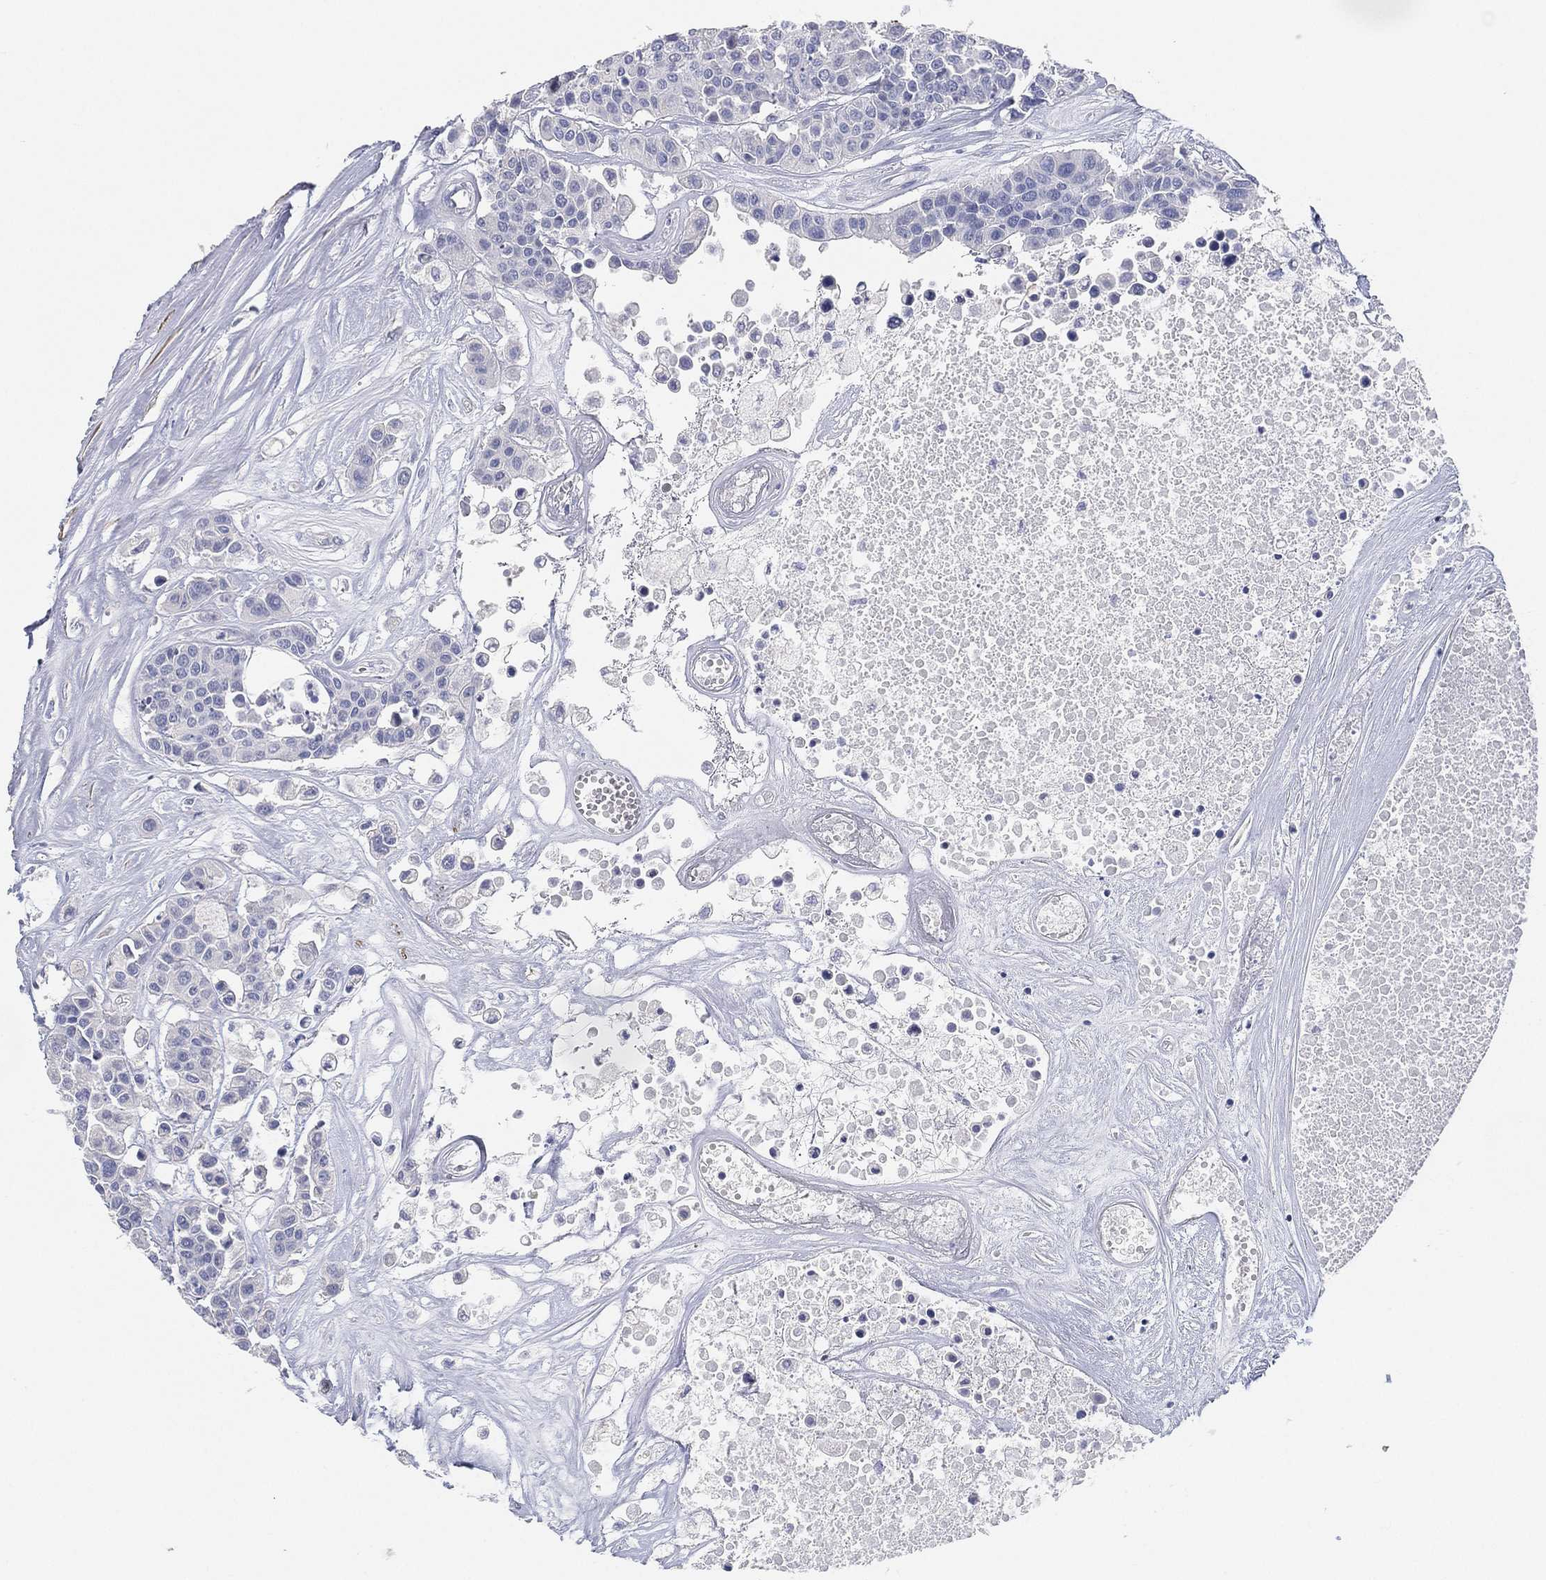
{"staining": {"intensity": "negative", "quantity": "none", "location": "none"}, "tissue": "carcinoid", "cell_type": "Tumor cells", "image_type": "cancer", "snomed": [{"axis": "morphology", "description": "Carcinoid, malignant, NOS"}, {"axis": "topography", "description": "Colon"}], "caption": "IHC histopathology image of human carcinoid stained for a protein (brown), which exhibits no positivity in tumor cells. (IHC, brightfield microscopy, high magnification).", "gene": "FAM187B", "patient": {"sex": "male", "age": 81}}